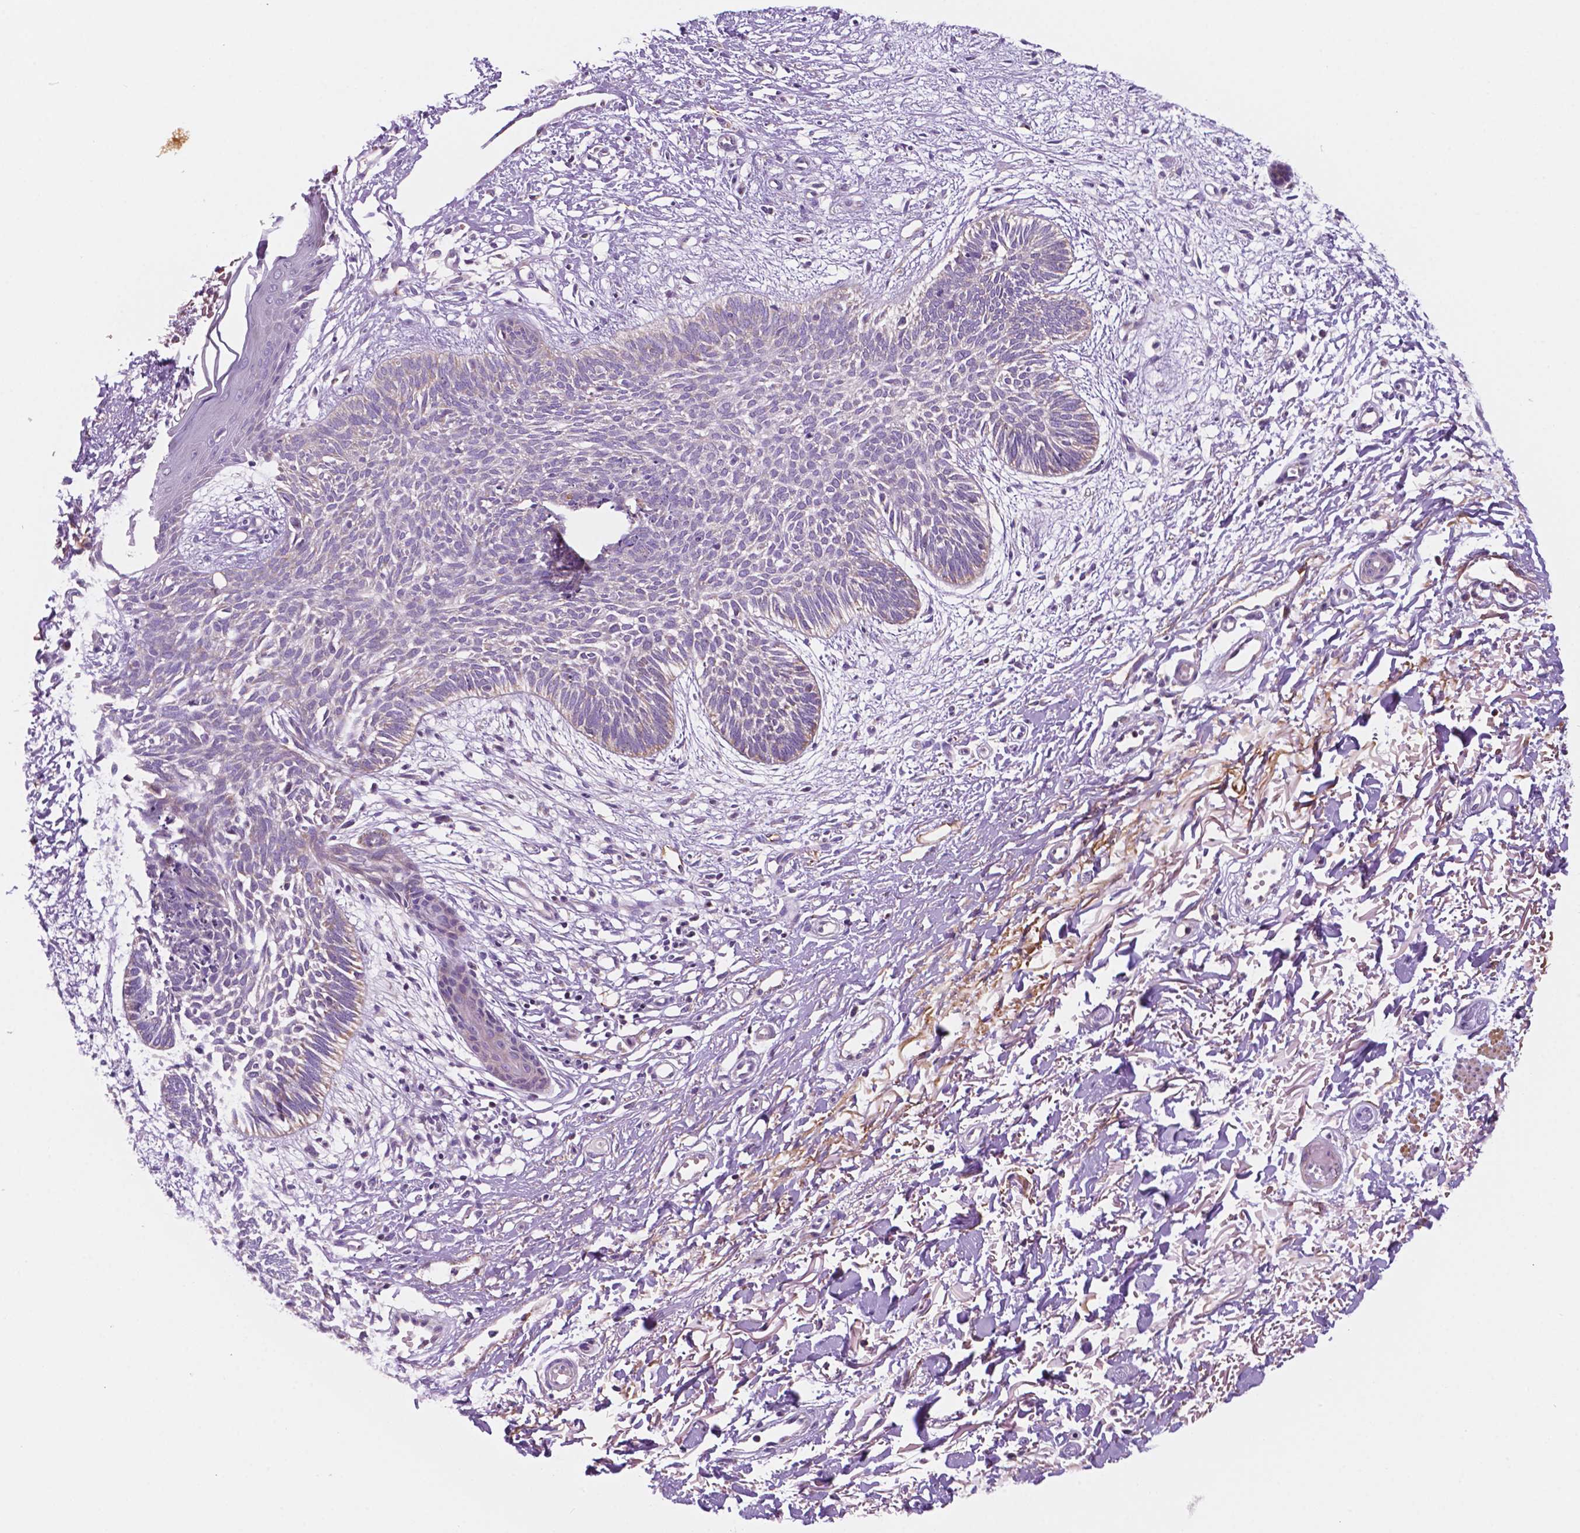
{"staining": {"intensity": "negative", "quantity": "none", "location": "none"}, "tissue": "skin cancer", "cell_type": "Tumor cells", "image_type": "cancer", "snomed": [{"axis": "morphology", "description": "Basal cell carcinoma"}, {"axis": "topography", "description": "Skin"}], "caption": "IHC of human skin cancer (basal cell carcinoma) demonstrates no staining in tumor cells. (DAB (3,3'-diaminobenzidine) immunohistochemistry with hematoxylin counter stain).", "gene": "GEMIN4", "patient": {"sex": "female", "age": 84}}